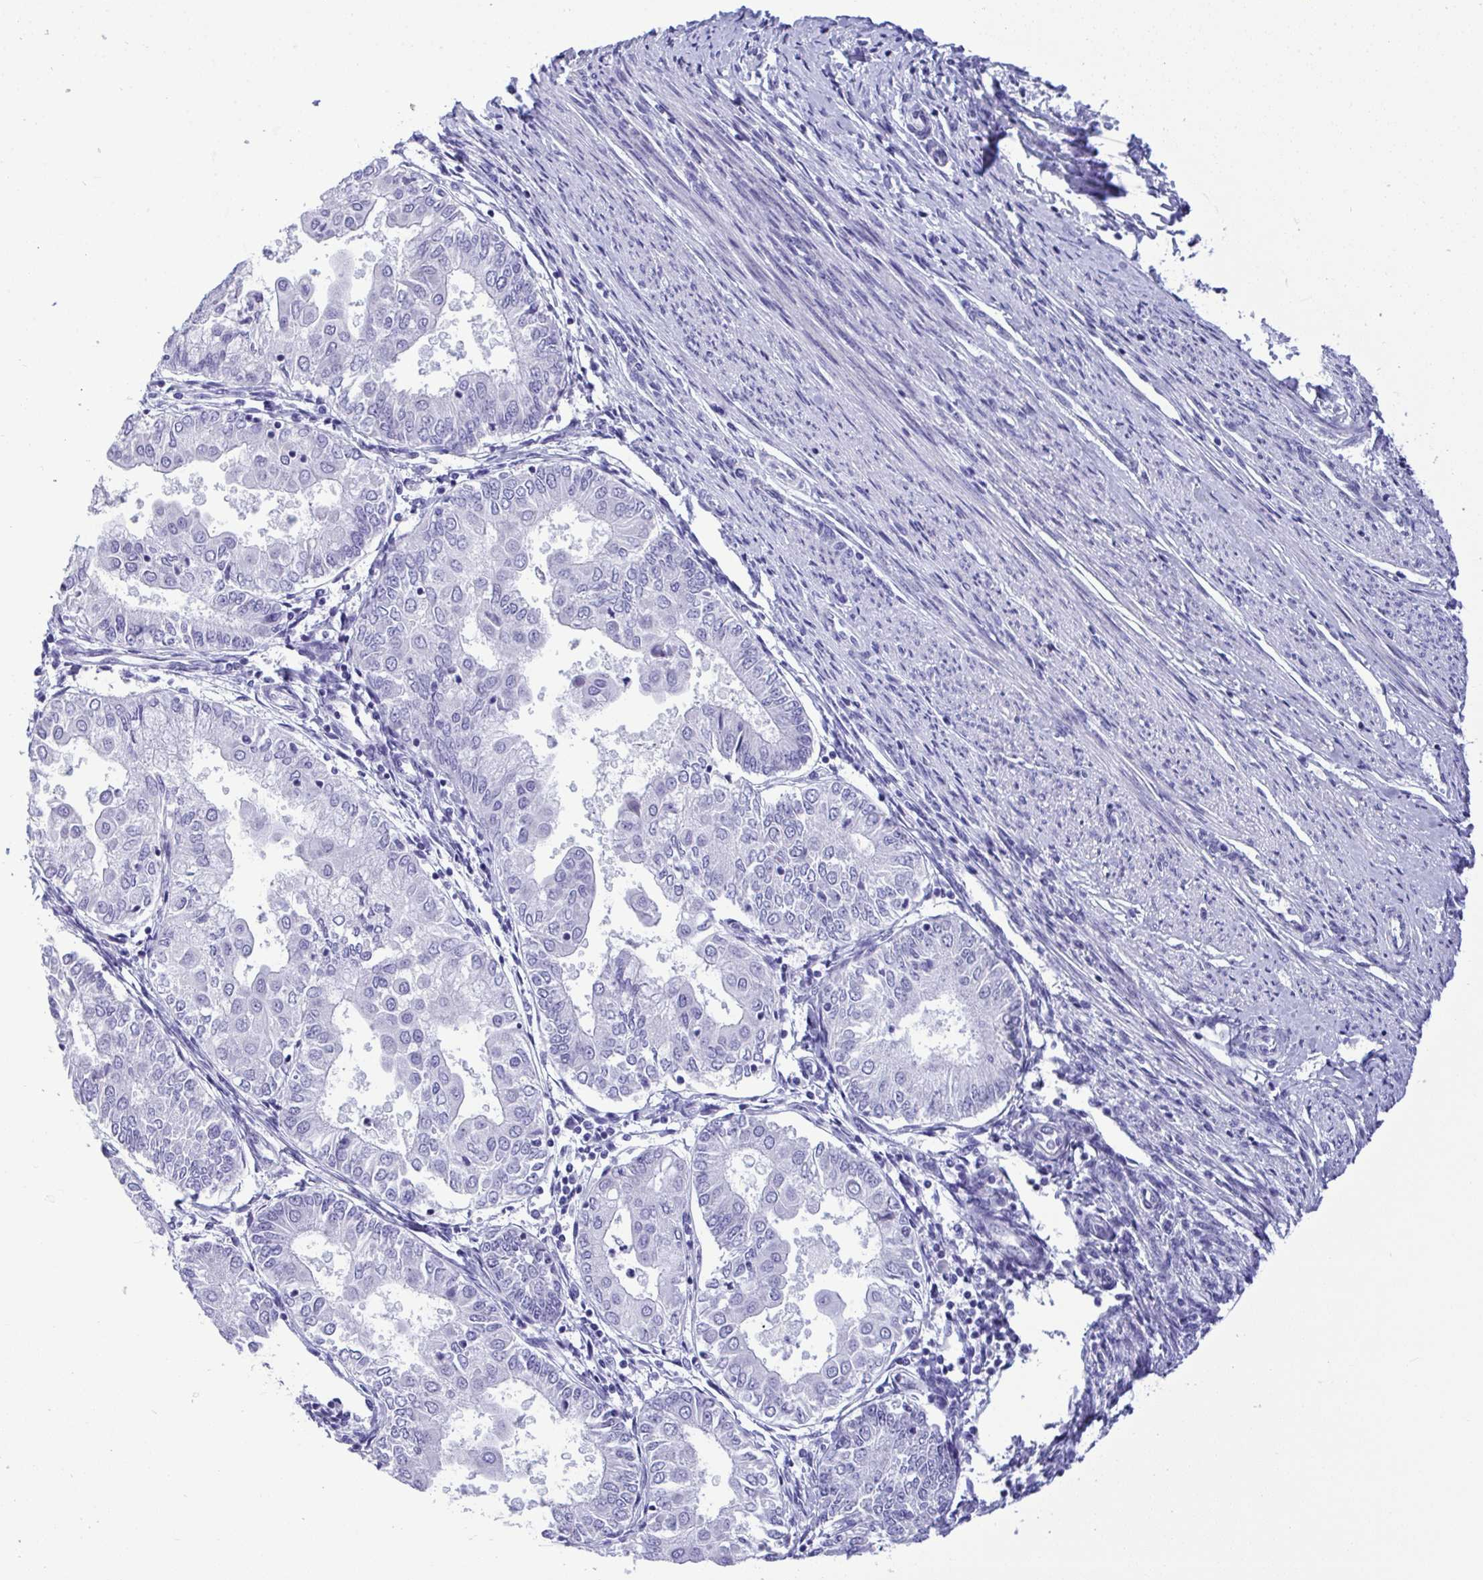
{"staining": {"intensity": "negative", "quantity": "none", "location": "none"}, "tissue": "endometrial cancer", "cell_type": "Tumor cells", "image_type": "cancer", "snomed": [{"axis": "morphology", "description": "Adenocarcinoma, NOS"}, {"axis": "topography", "description": "Endometrium"}], "caption": "Endometrial cancer stained for a protein using immunohistochemistry reveals no expression tumor cells.", "gene": "YBX2", "patient": {"sex": "female", "age": 68}}